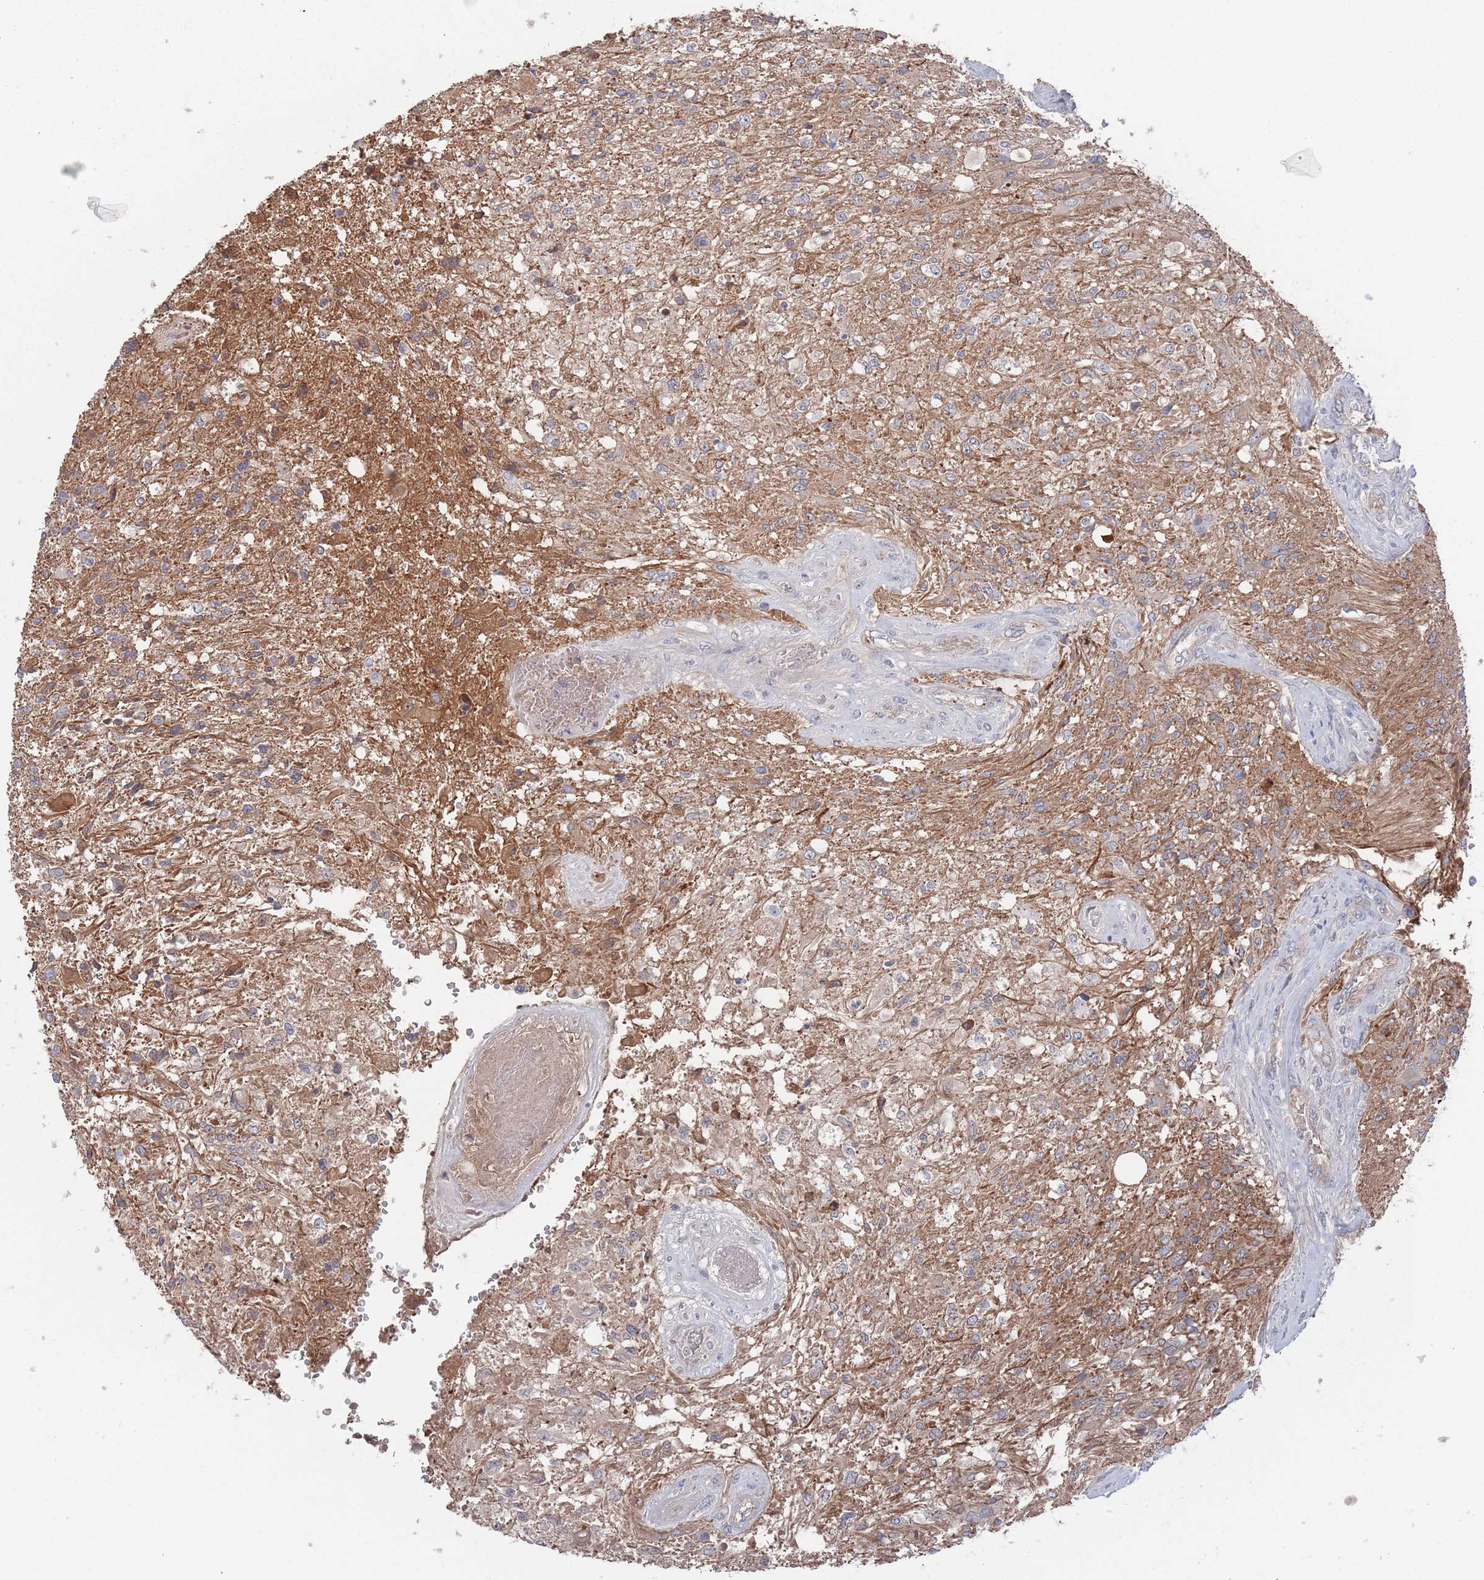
{"staining": {"intensity": "negative", "quantity": "none", "location": "none"}, "tissue": "glioma", "cell_type": "Tumor cells", "image_type": "cancer", "snomed": [{"axis": "morphology", "description": "Glioma, malignant, High grade"}, {"axis": "topography", "description": "Brain"}], "caption": "IHC of human glioma displays no positivity in tumor cells.", "gene": "PLEKHA4", "patient": {"sex": "male", "age": 56}}